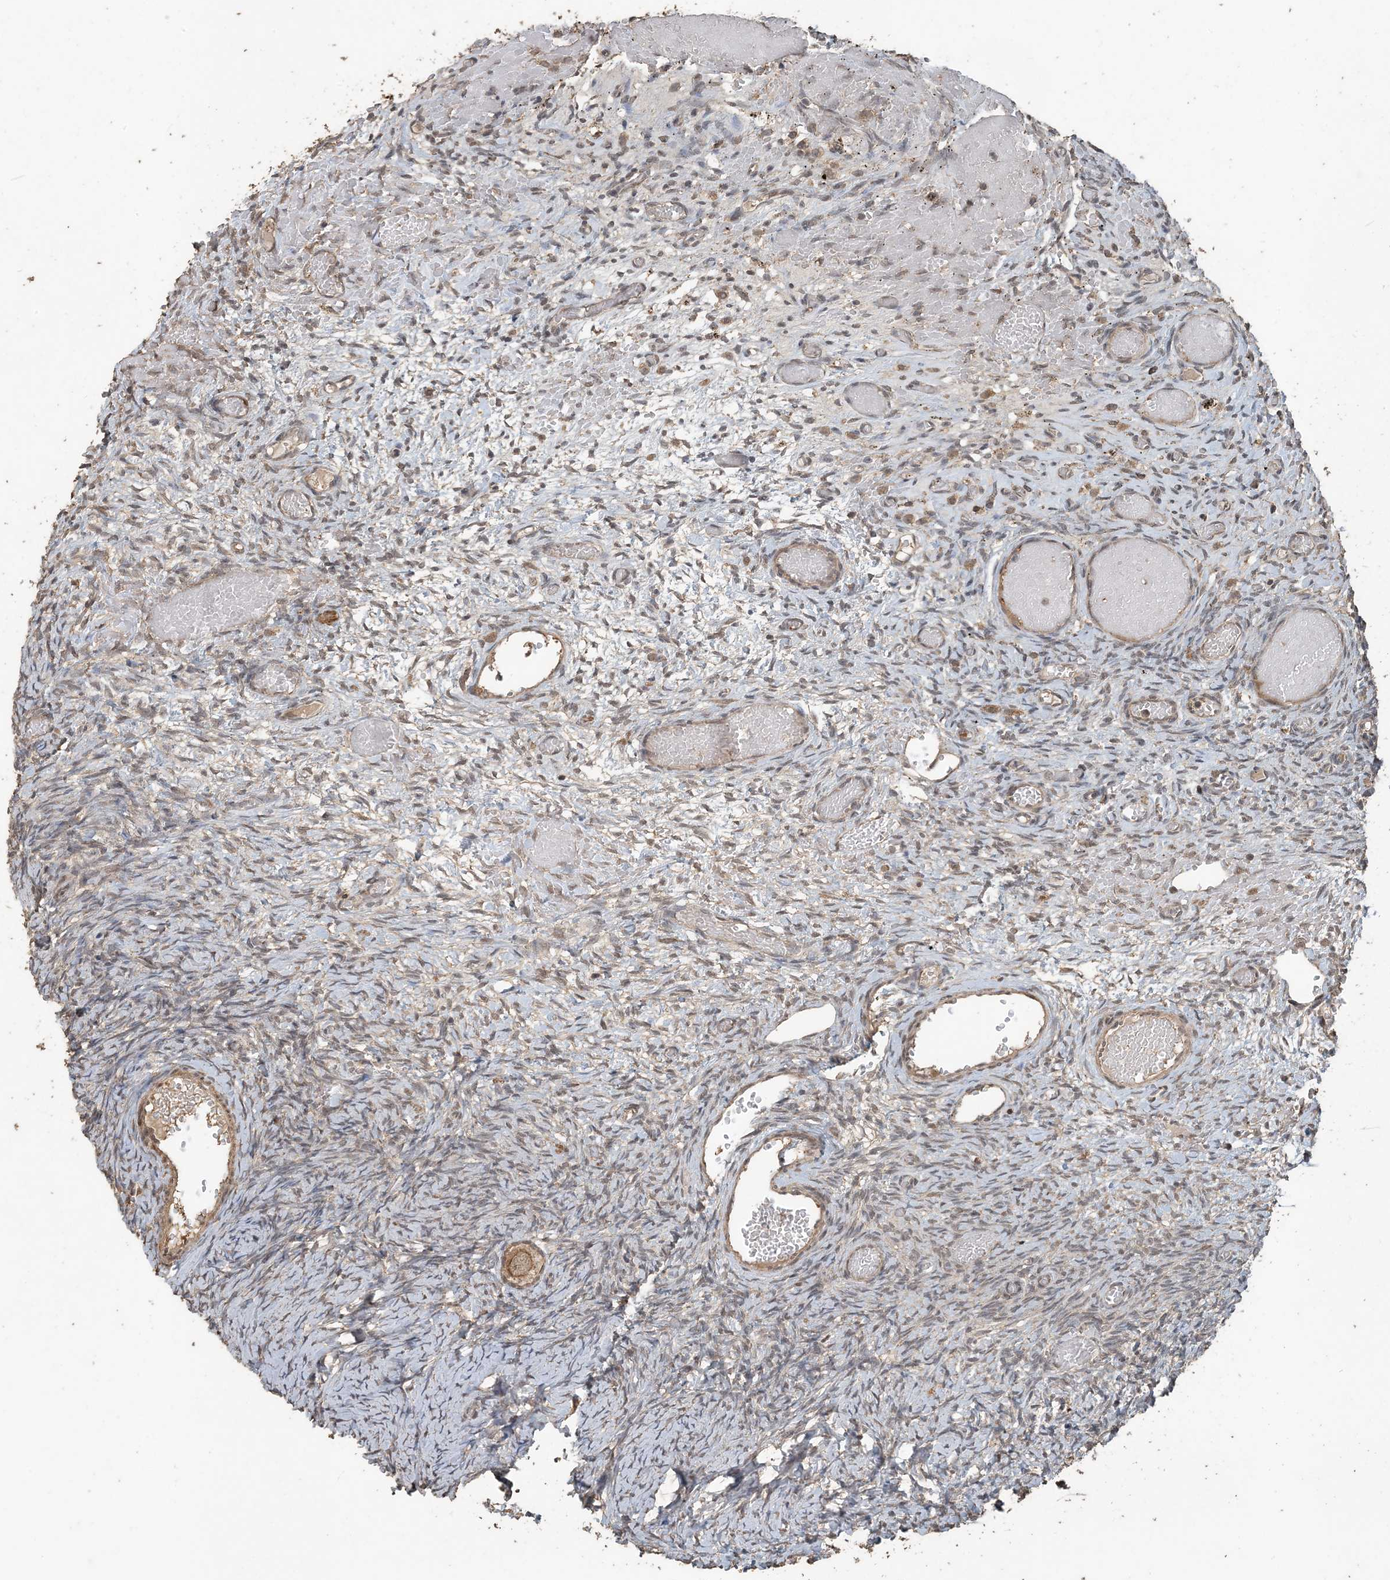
{"staining": {"intensity": "moderate", "quantity": ">75%", "location": "cytoplasmic/membranous"}, "tissue": "ovary", "cell_type": "Follicle cells", "image_type": "normal", "snomed": [{"axis": "morphology", "description": "Adenocarcinoma, NOS"}, {"axis": "topography", "description": "Endometrium"}], "caption": "The photomicrograph exhibits staining of benign ovary, revealing moderate cytoplasmic/membranous protein staining (brown color) within follicle cells. (DAB (3,3'-diaminobenzidine) = brown stain, brightfield microscopy at high magnification).", "gene": "ZC3H12A", "patient": {"sex": "female", "age": 32}}